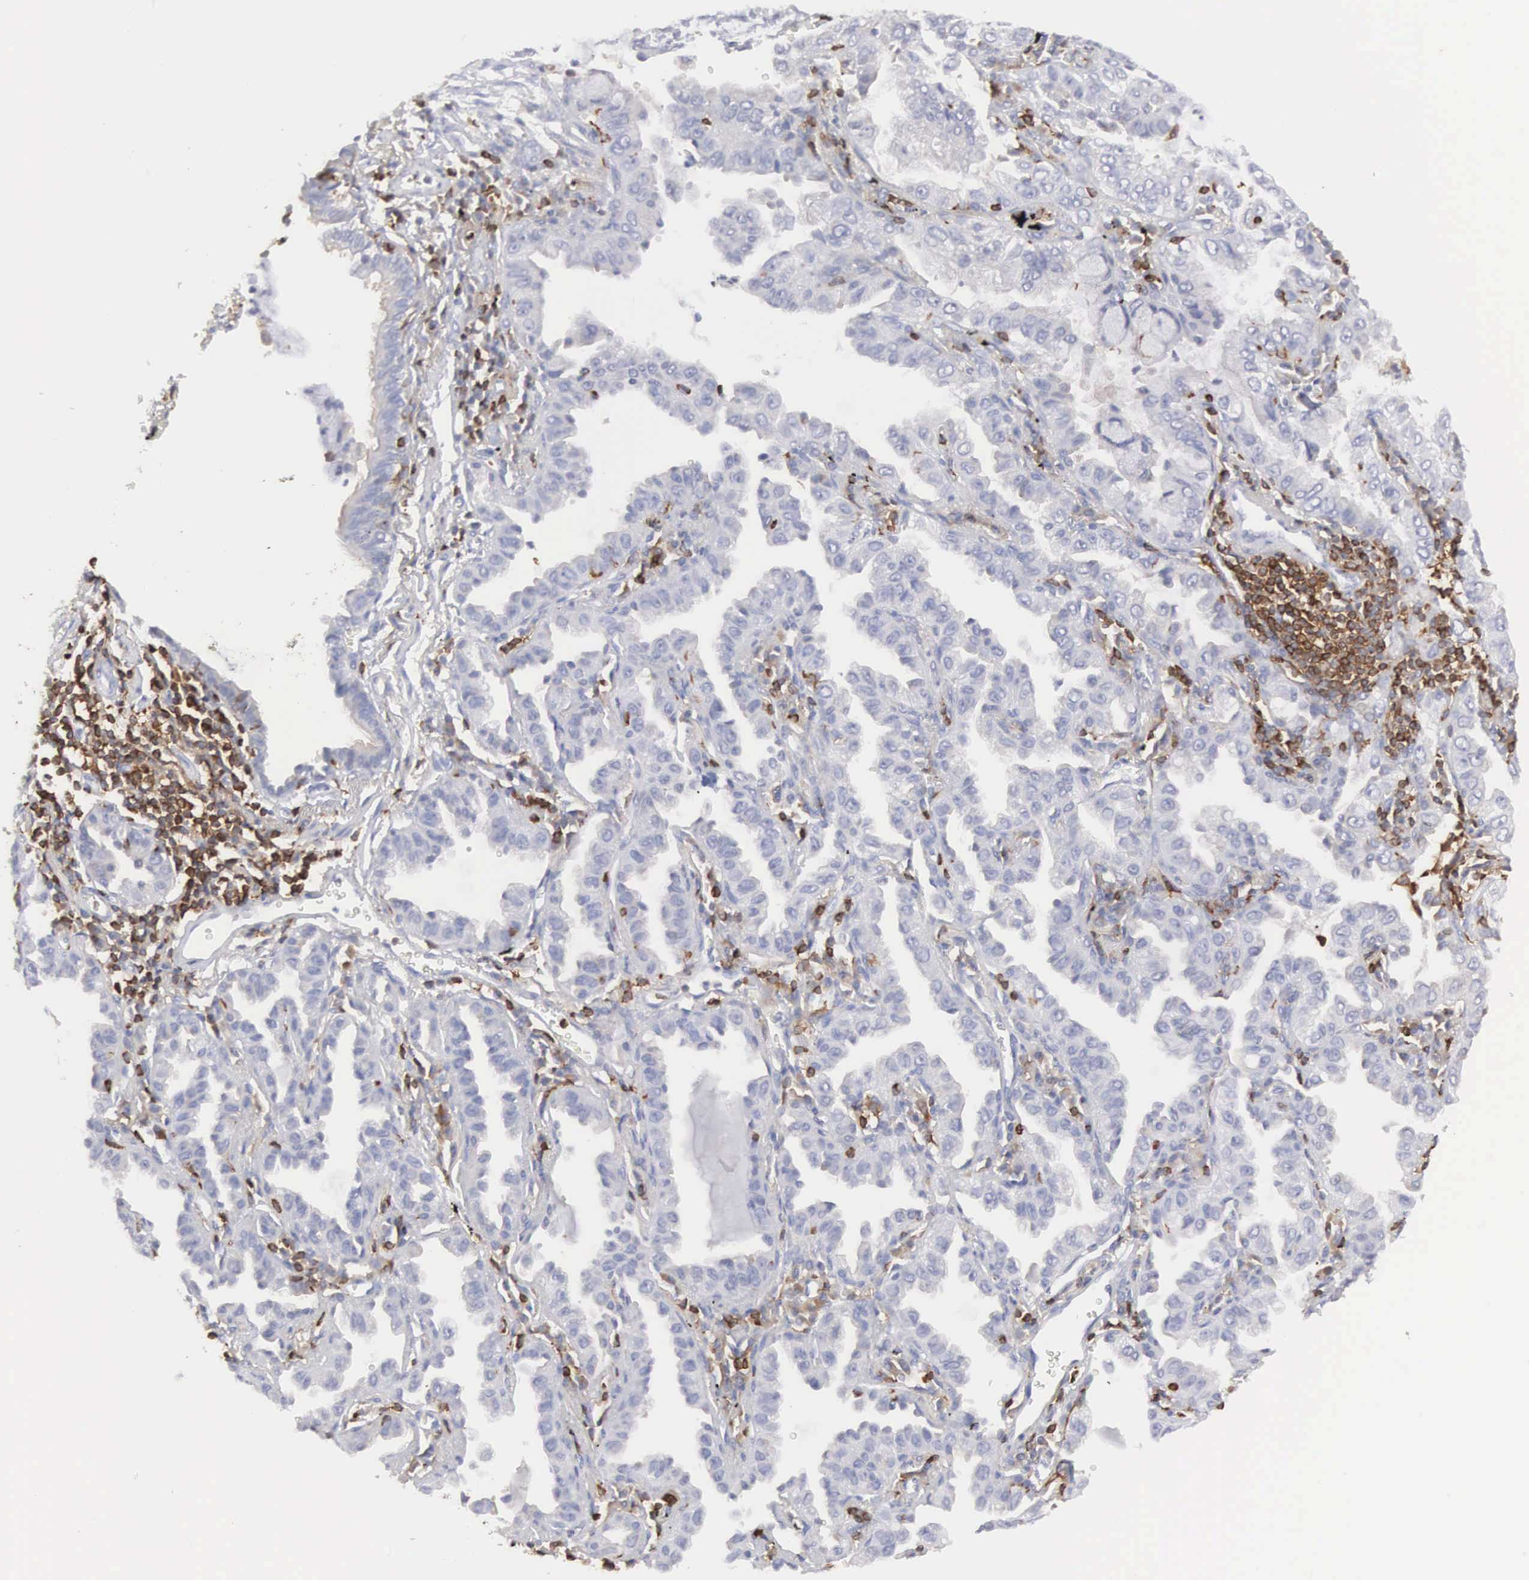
{"staining": {"intensity": "weak", "quantity": "<25%", "location": "cytoplasmic/membranous"}, "tissue": "lung cancer", "cell_type": "Tumor cells", "image_type": "cancer", "snomed": [{"axis": "morphology", "description": "Adenocarcinoma, NOS"}, {"axis": "topography", "description": "Lung"}], "caption": "This is an immunohistochemistry photomicrograph of human lung cancer. There is no expression in tumor cells.", "gene": "SH3BP1", "patient": {"sex": "female", "age": 50}}